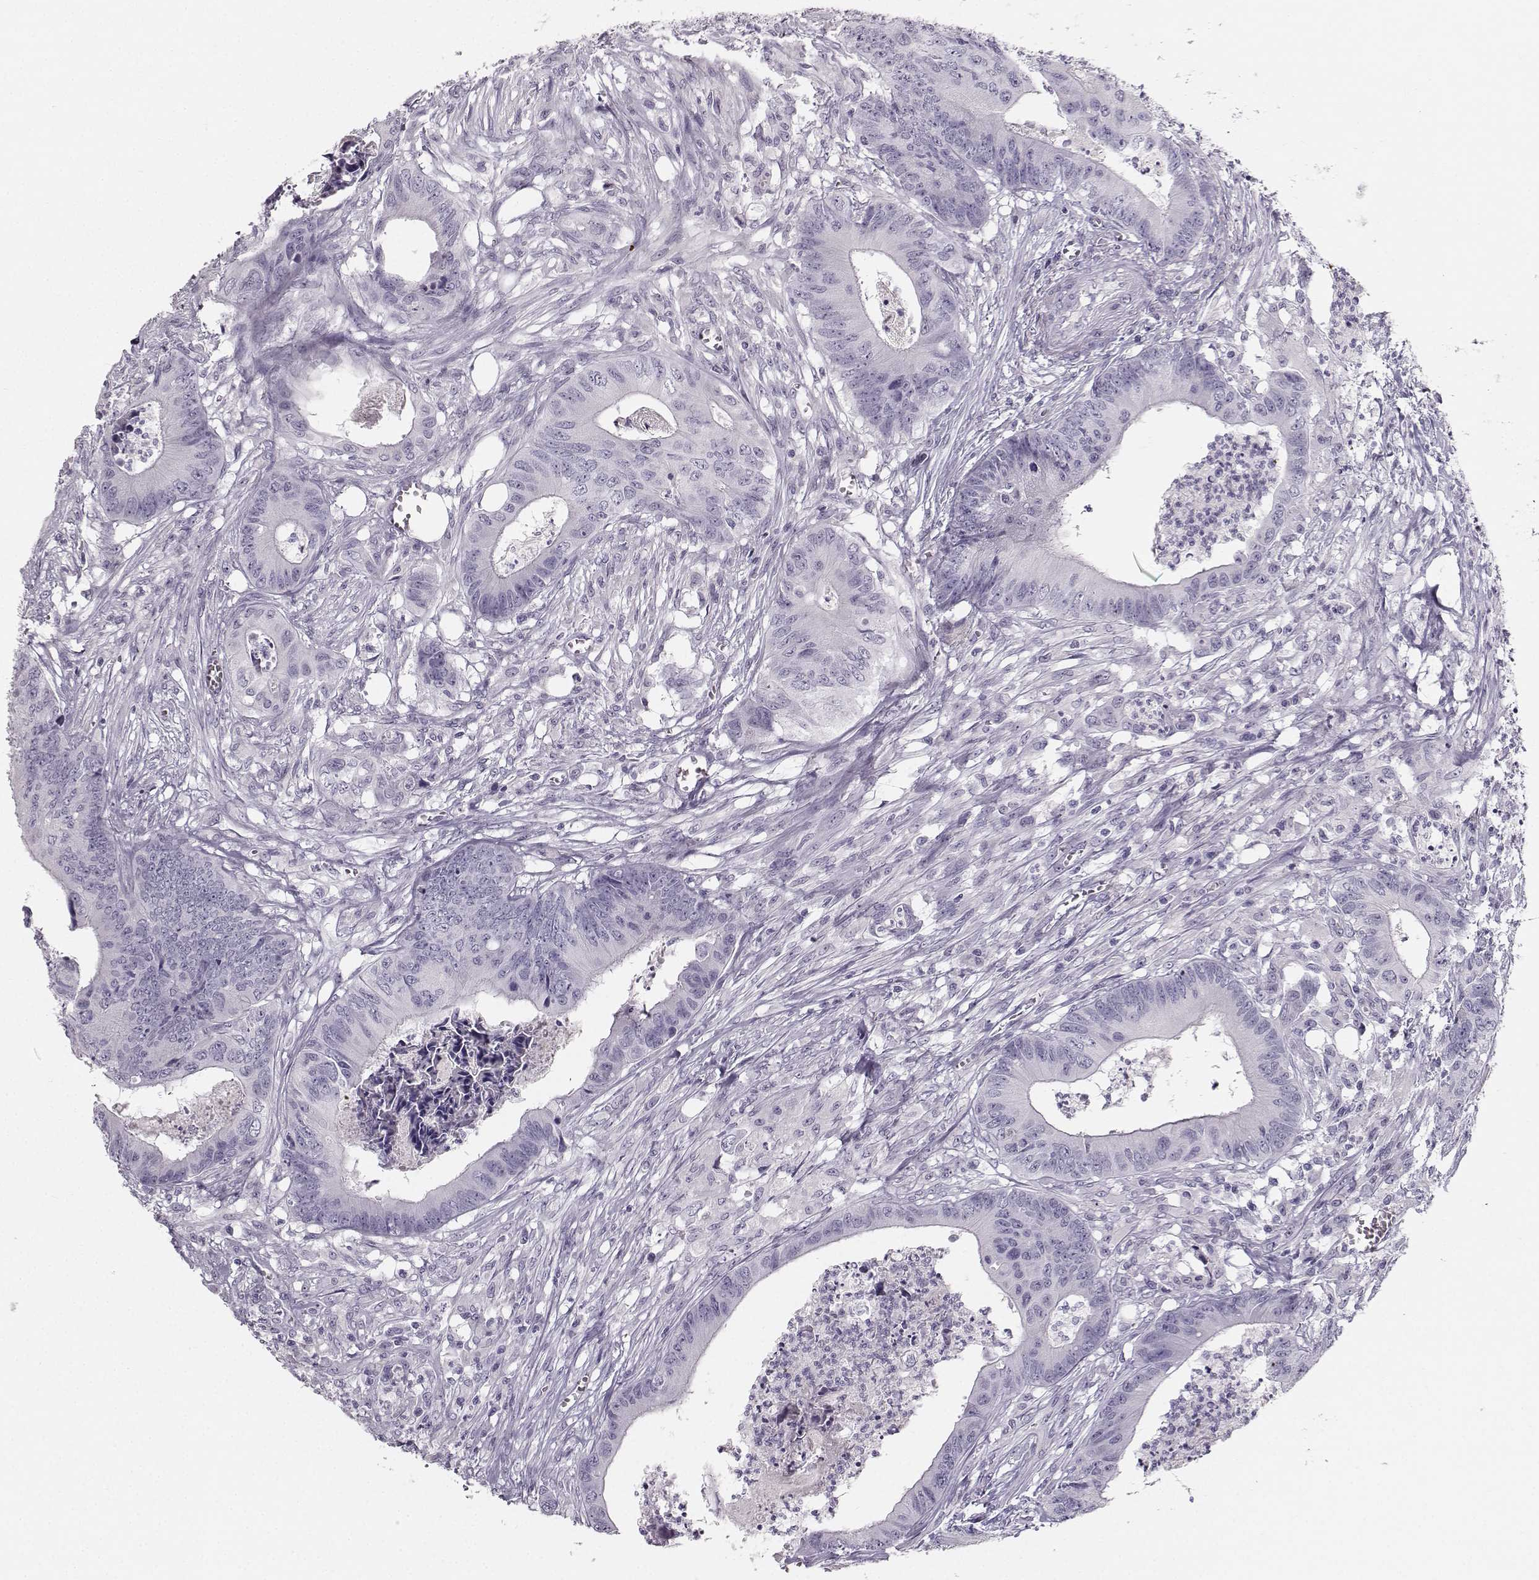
{"staining": {"intensity": "negative", "quantity": "none", "location": "none"}, "tissue": "colorectal cancer", "cell_type": "Tumor cells", "image_type": "cancer", "snomed": [{"axis": "morphology", "description": "Adenocarcinoma, NOS"}, {"axis": "topography", "description": "Colon"}], "caption": "Micrograph shows no significant protein expression in tumor cells of colorectal adenocarcinoma.", "gene": "CASR", "patient": {"sex": "male", "age": 84}}